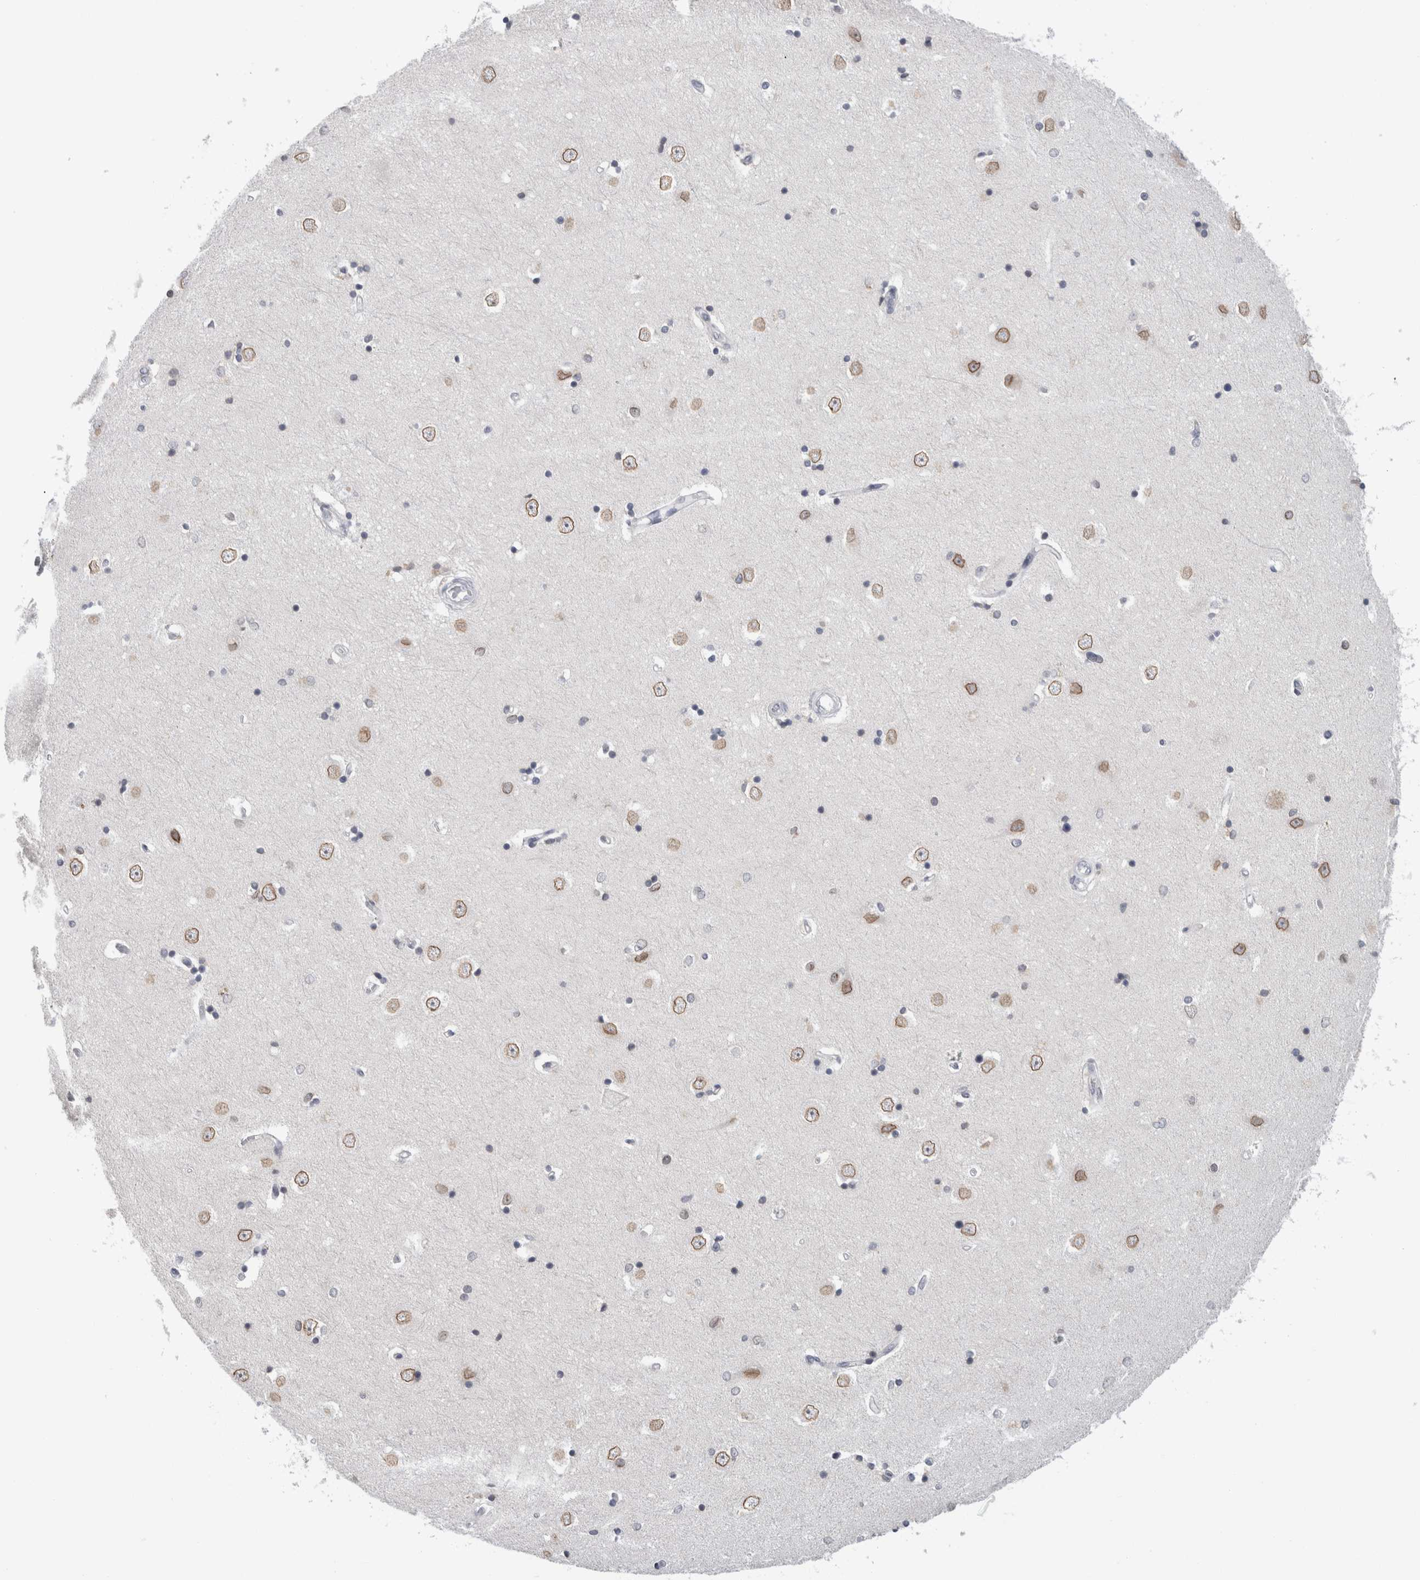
{"staining": {"intensity": "weak", "quantity": "<25%", "location": "nuclear"}, "tissue": "hippocampus", "cell_type": "Glial cells", "image_type": "normal", "snomed": [{"axis": "morphology", "description": "Normal tissue, NOS"}, {"axis": "topography", "description": "Hippocampus"}], "caption": "This is an immunohistochemistry image of unremarkable human hippocampus. There is no expression in glial cells.", "gene": "ZNF770", "patient": {"sex": "male", "age": 45}}